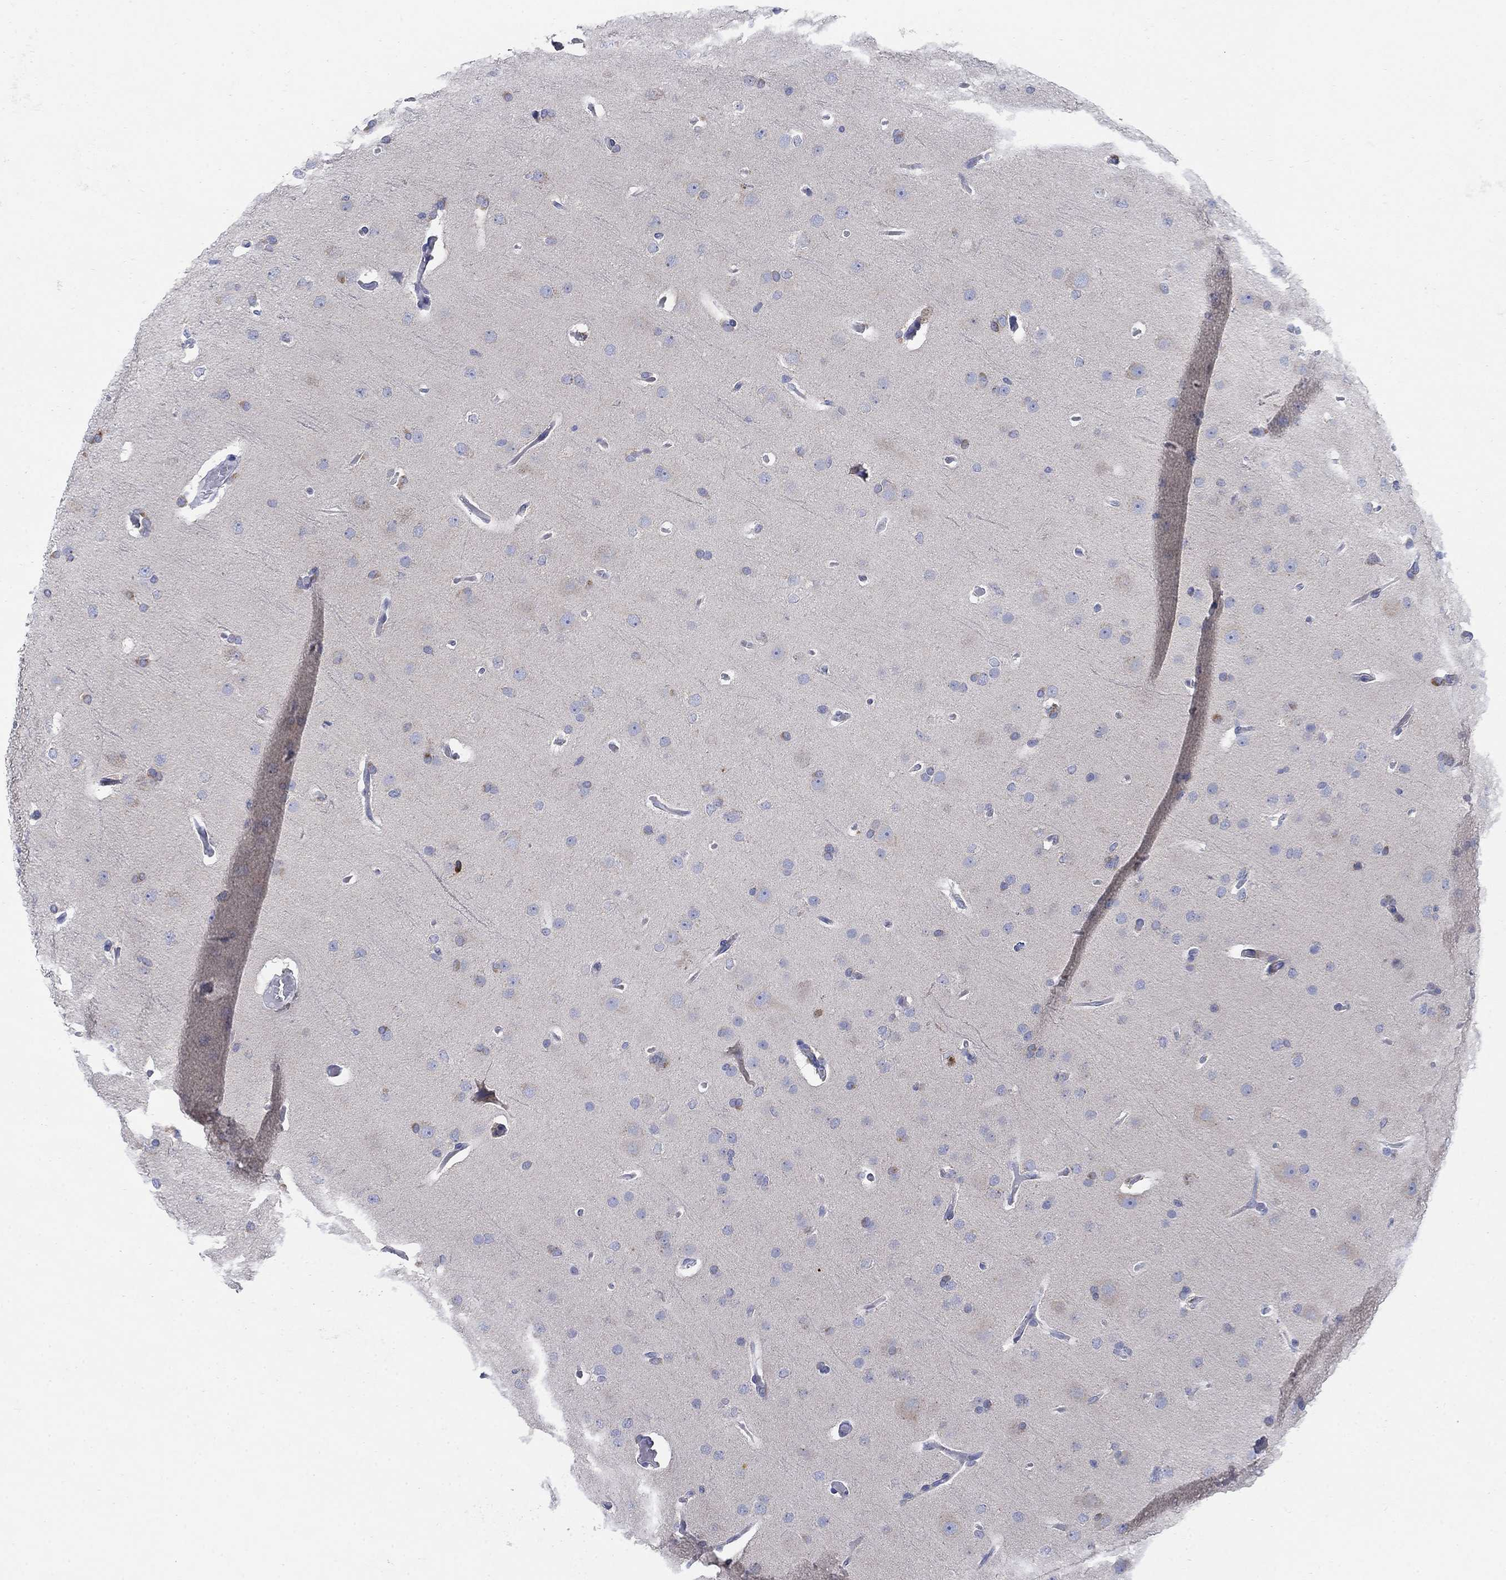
{"staining": {"intensity": "negative", "quantity": "none", "location": "none"}, "tissue": "glioma", "cell_type": "Tumor cells", "image_type": "cancer", "snomed": [{"axis": "morphology", "description": "Glioma, malignant, Low grade"}, {"axis": "topography", "description": "Brain"}], "caption": "Immunohistochemistry (IHC) of human malignant glioma (low-grade) exhibits no expression in tumor cells.", "gene": "SCCPDH", "patient": {"sex": "male", "age": 41}}